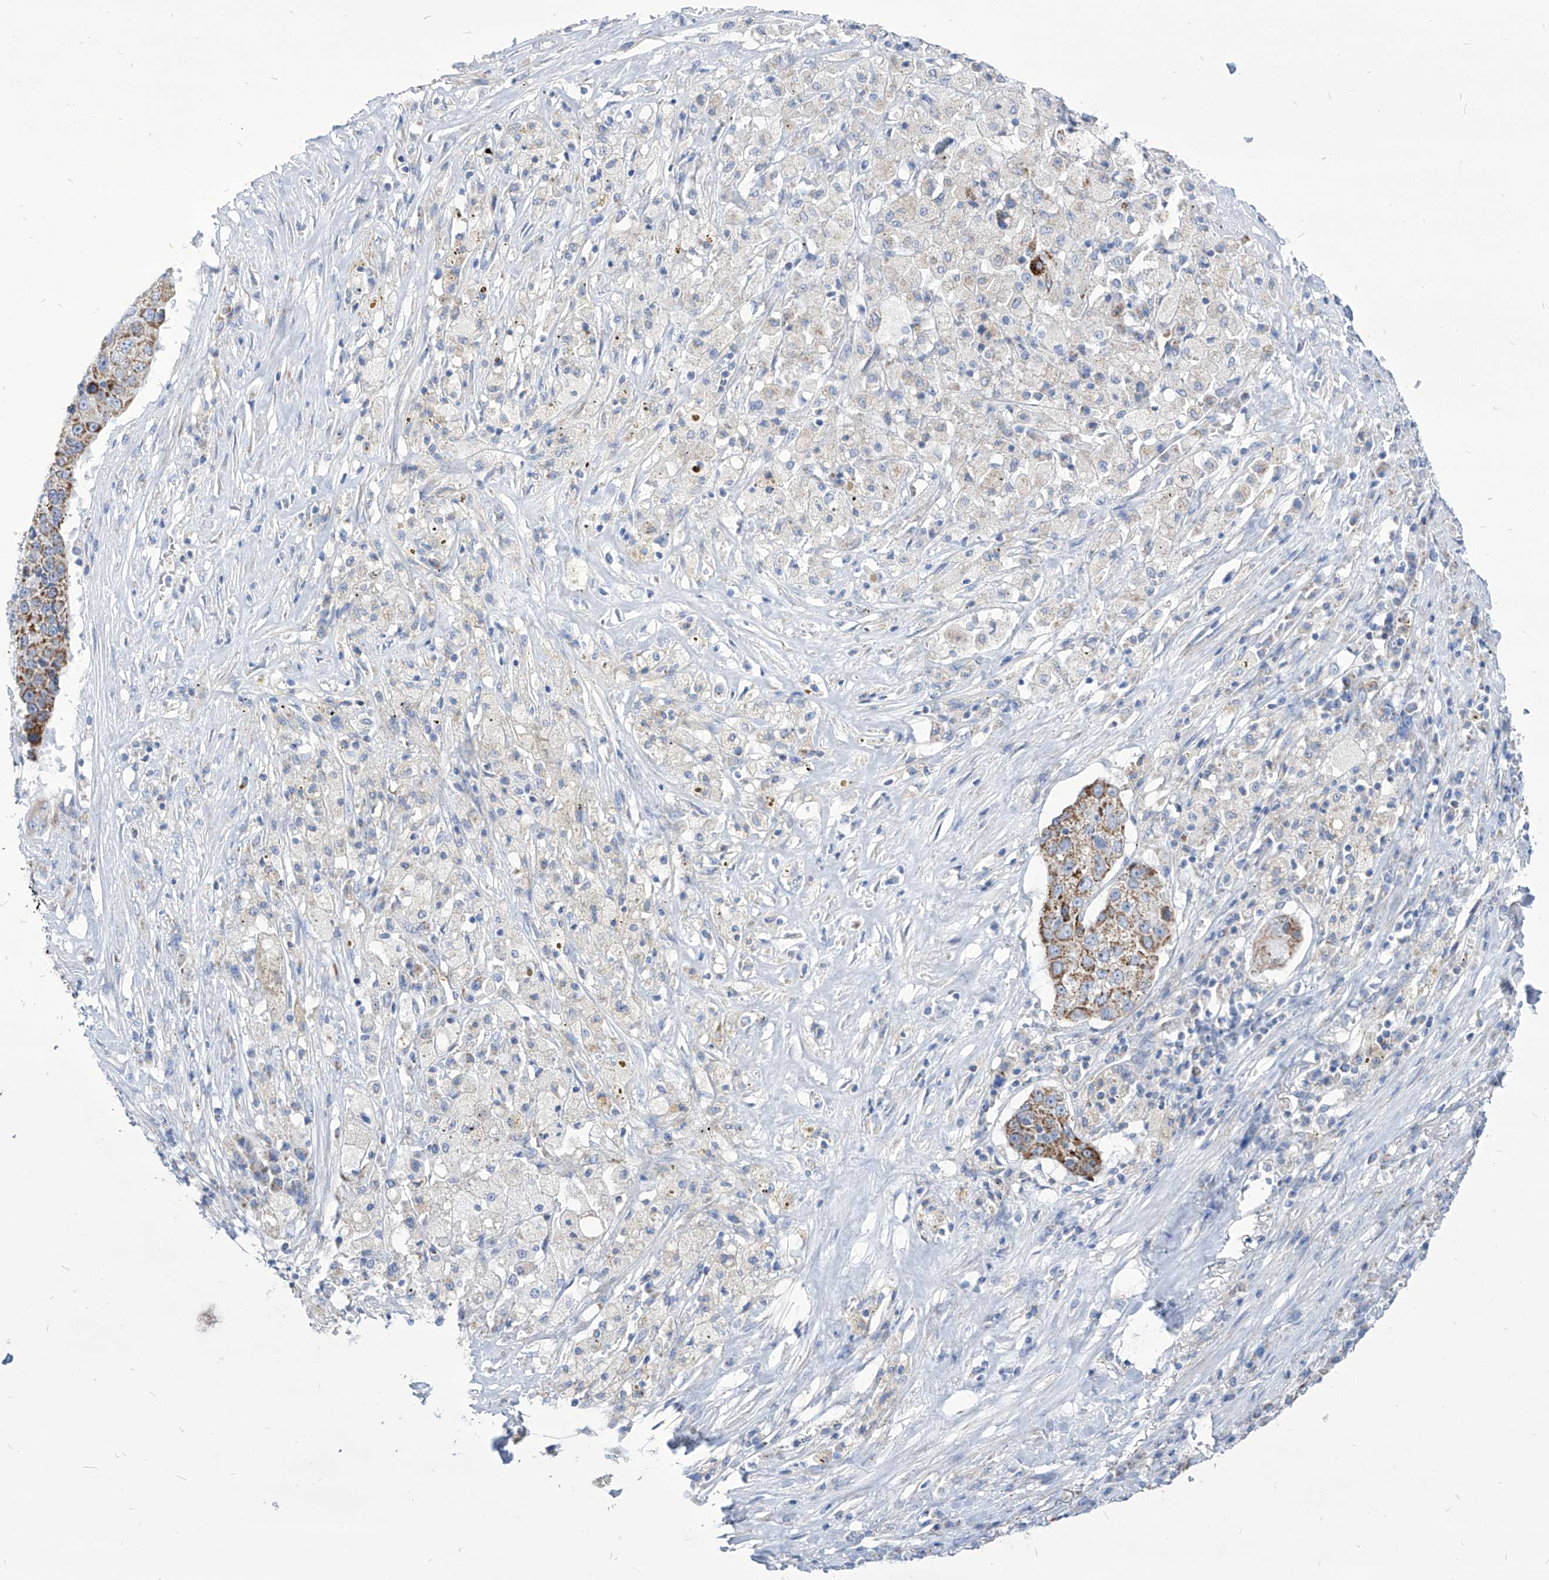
{"staining": {"intensity": "strong", "quantity": "25%-75%", "location": "cytoplasmic/membranous"}, "tissue": "lung cancer", "cell_type": "Tumor cells", "image_type": "cancer", "snomed": [{"axis": "morphology", "description": "Squamous cell carcinoma, NOS"}, {"axis": "topography", "description": "Lung"}], "caption": "Protein expression analysis of human squamous cell carcinoma (lung) reveals strong cytoplasmic/membranous positivity in about 25%-75% of tumor cells.", "gene": "COQ3", "patient": {"sex": "male", "age": 61}}